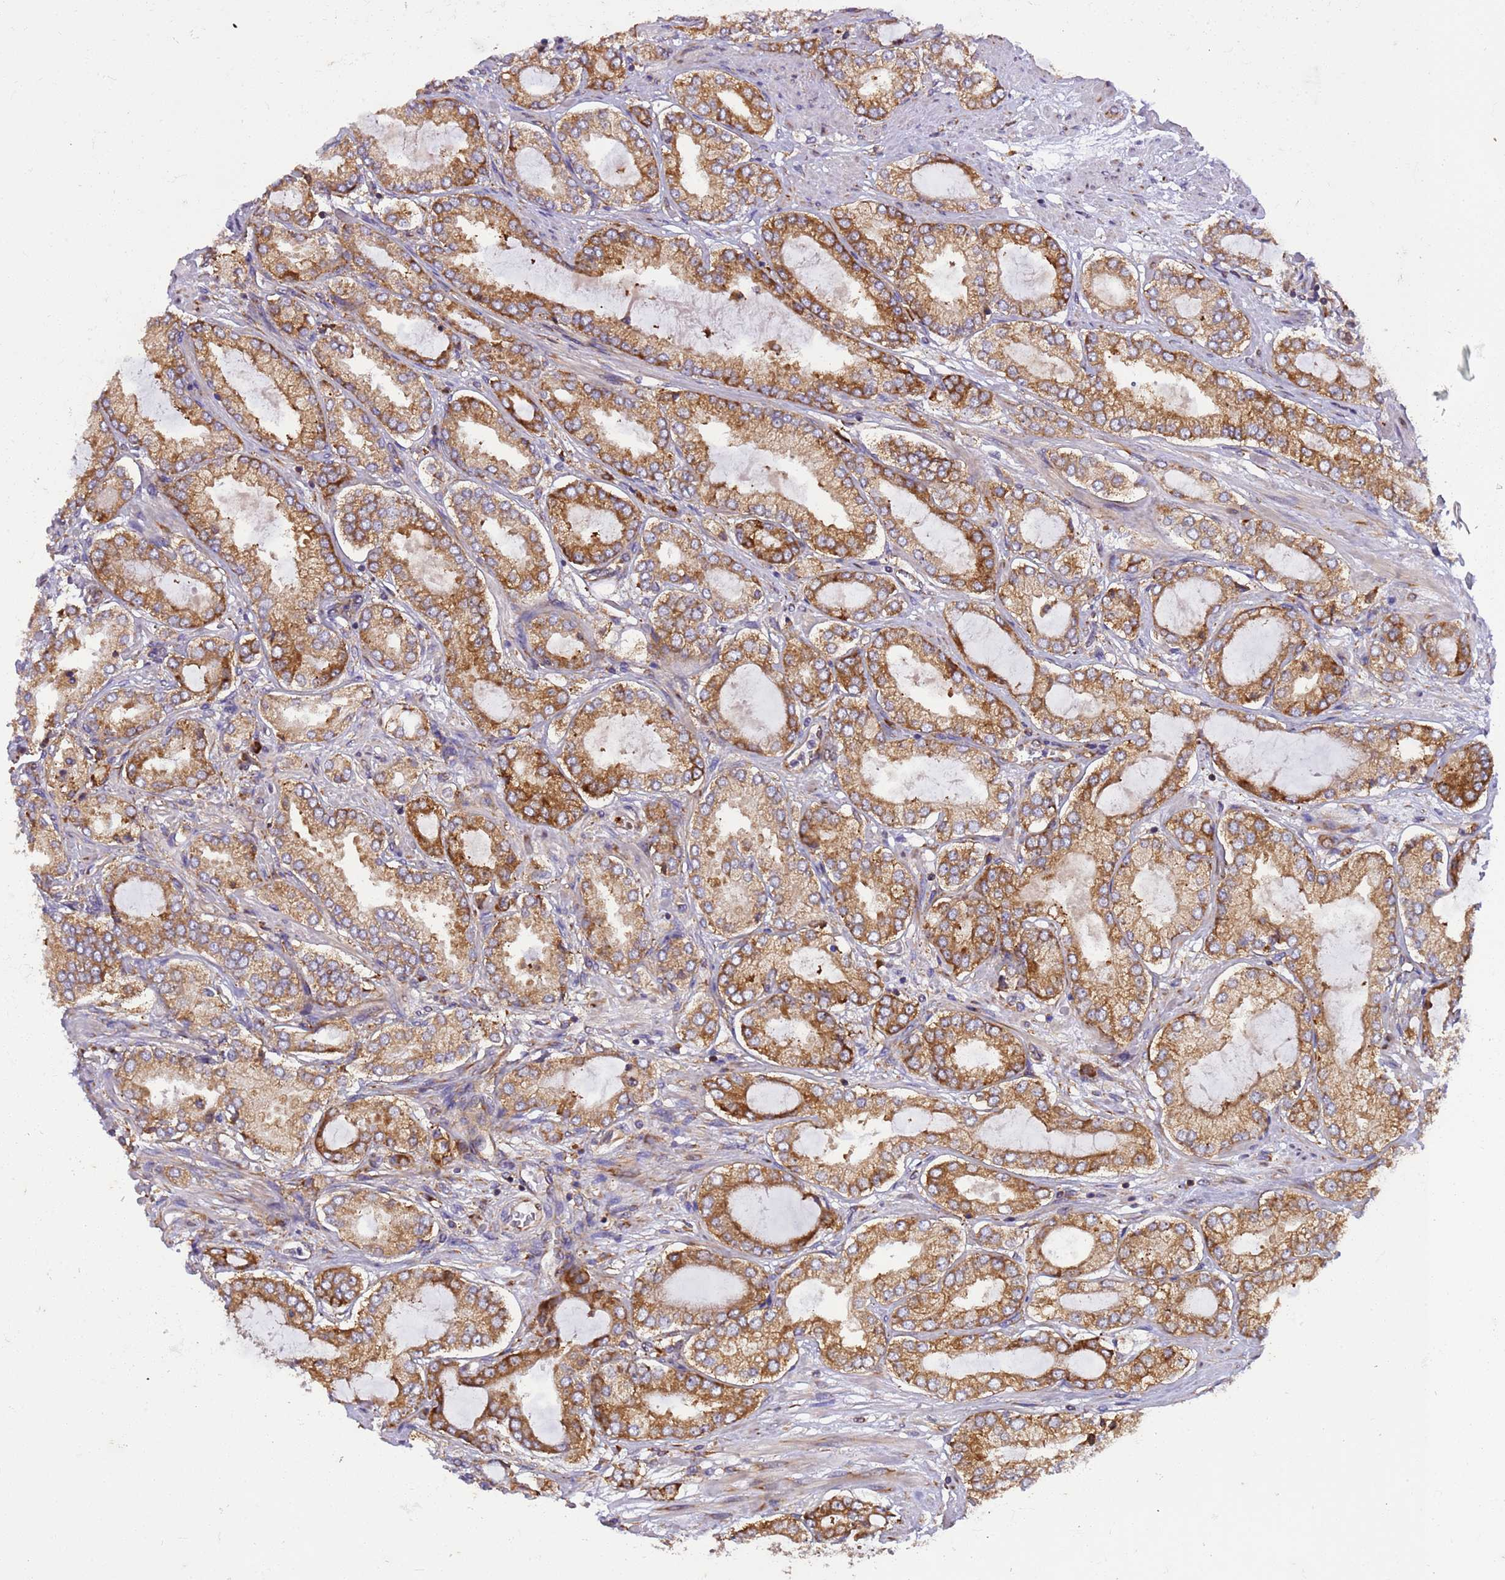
{"staining": {"intensity": "moderate", "quantity": ">75%", "location": "cytoplasmic/membranous"}, "tissue": "prostate cancer", "cell_type": "Tumor cells", "image_type": "cancer", "snomed": [{"axis": "morphology", "description": "Adenocarcinoma, High grade"}, {"axis": "topography", "description": "Prostate"}], "caption": "High-grade adenocarcinoma (prostate) tissue exhibits moderate cytoplasmic/membranous positivity in about >75% of tumor cells, visualized by immunohistochemistry.", "gene": "RPL36", "patient": {"sex": "male", "age": 68}}